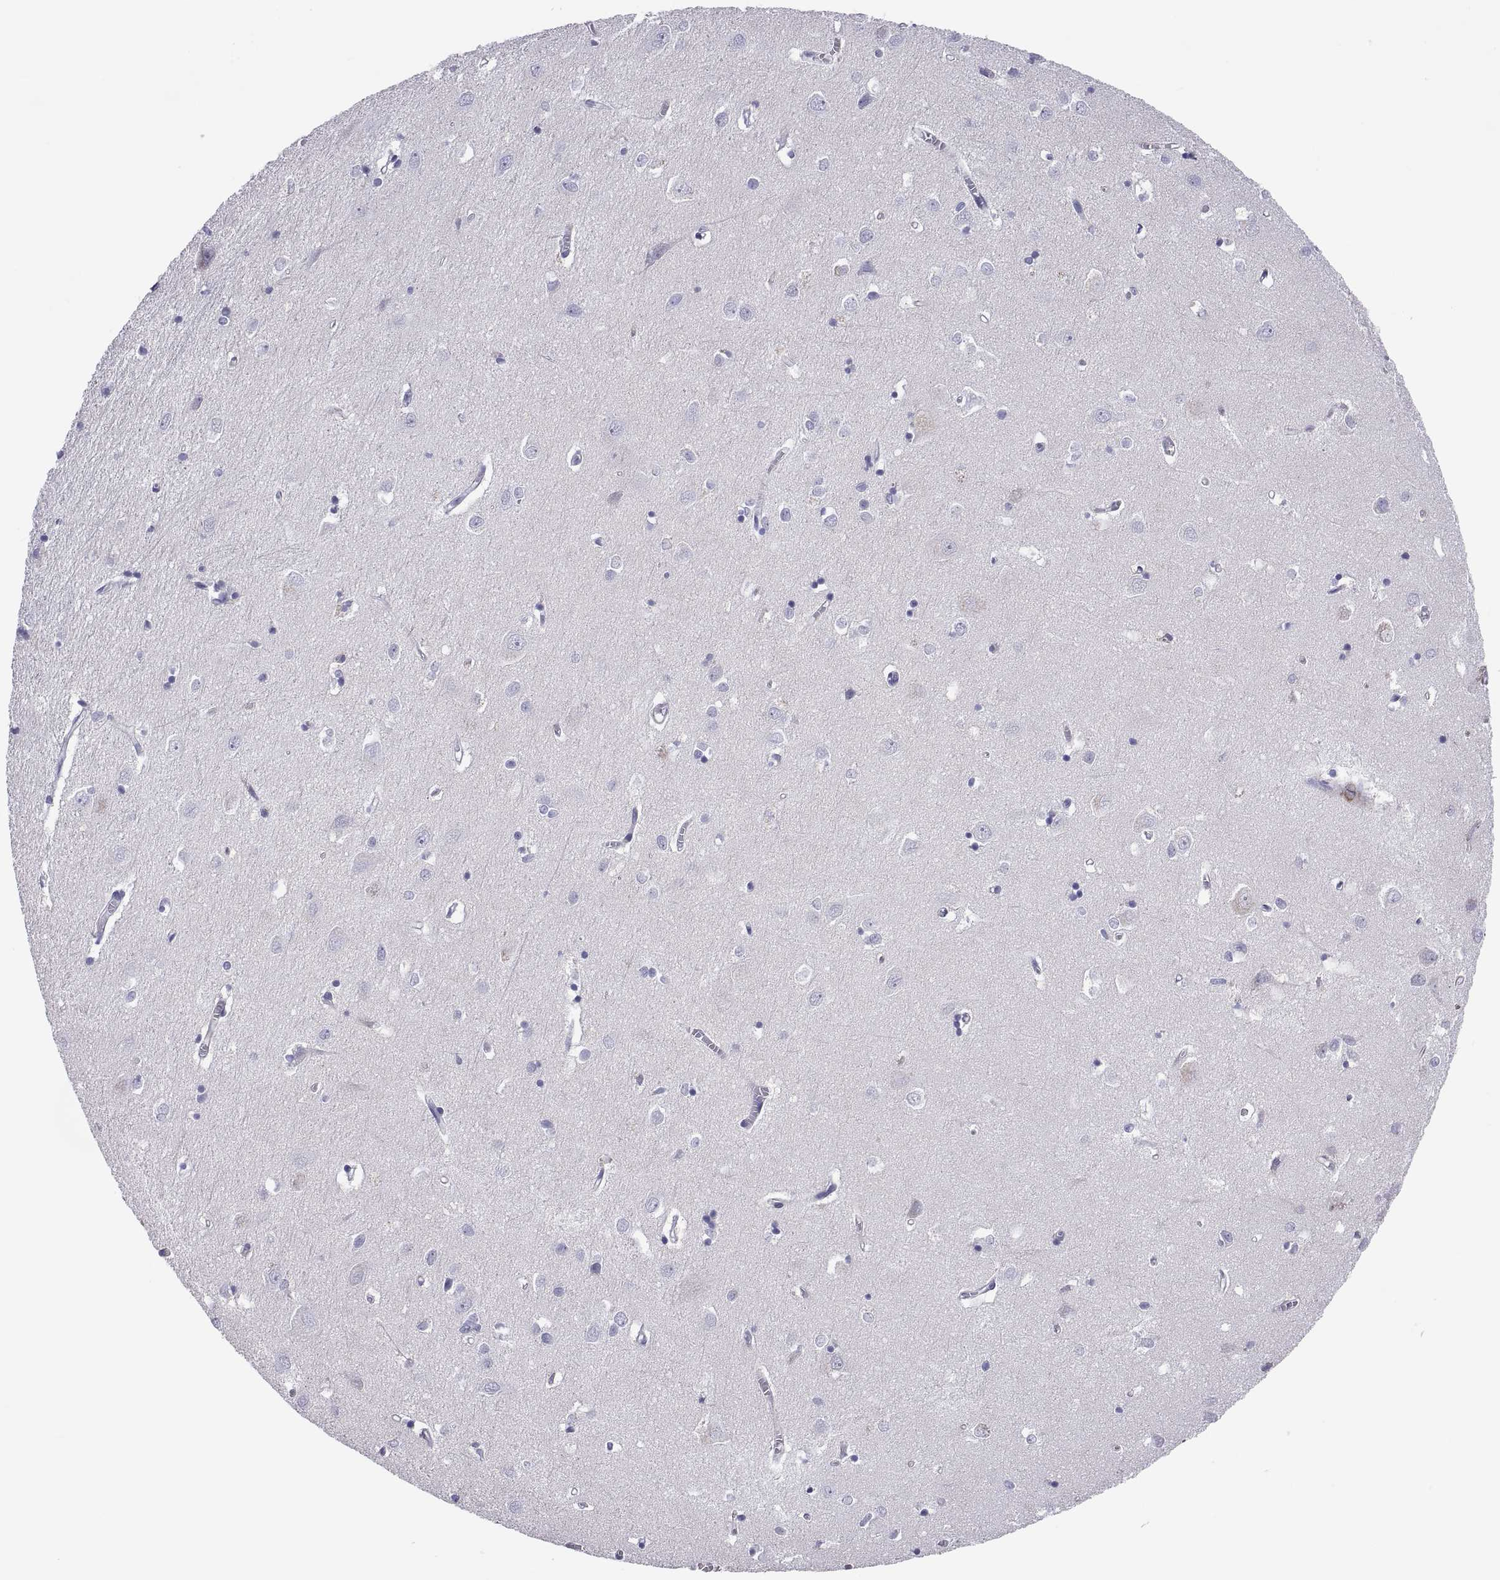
{"staining": {"intensity": "negative", "quantity": "none", "location": "none"}, "tissue": "cerebral cortex", "cell_type": "Endothelial cells", "image_type": "normal", "snomed": [{"axis": "morphology", "description": "Normal tissue, NOS"}, {"axis": "topography", "description": "Cerebral cortex"}], "caption": "An image of cerebral cortex stained for a protein shows no brown staining in endothelial cells. (Immunohistochemistry (ihc), brightfield microscopy, high magnification).", "gene": "CHCT1", "patient": {"sex": "male", "age": 70}}